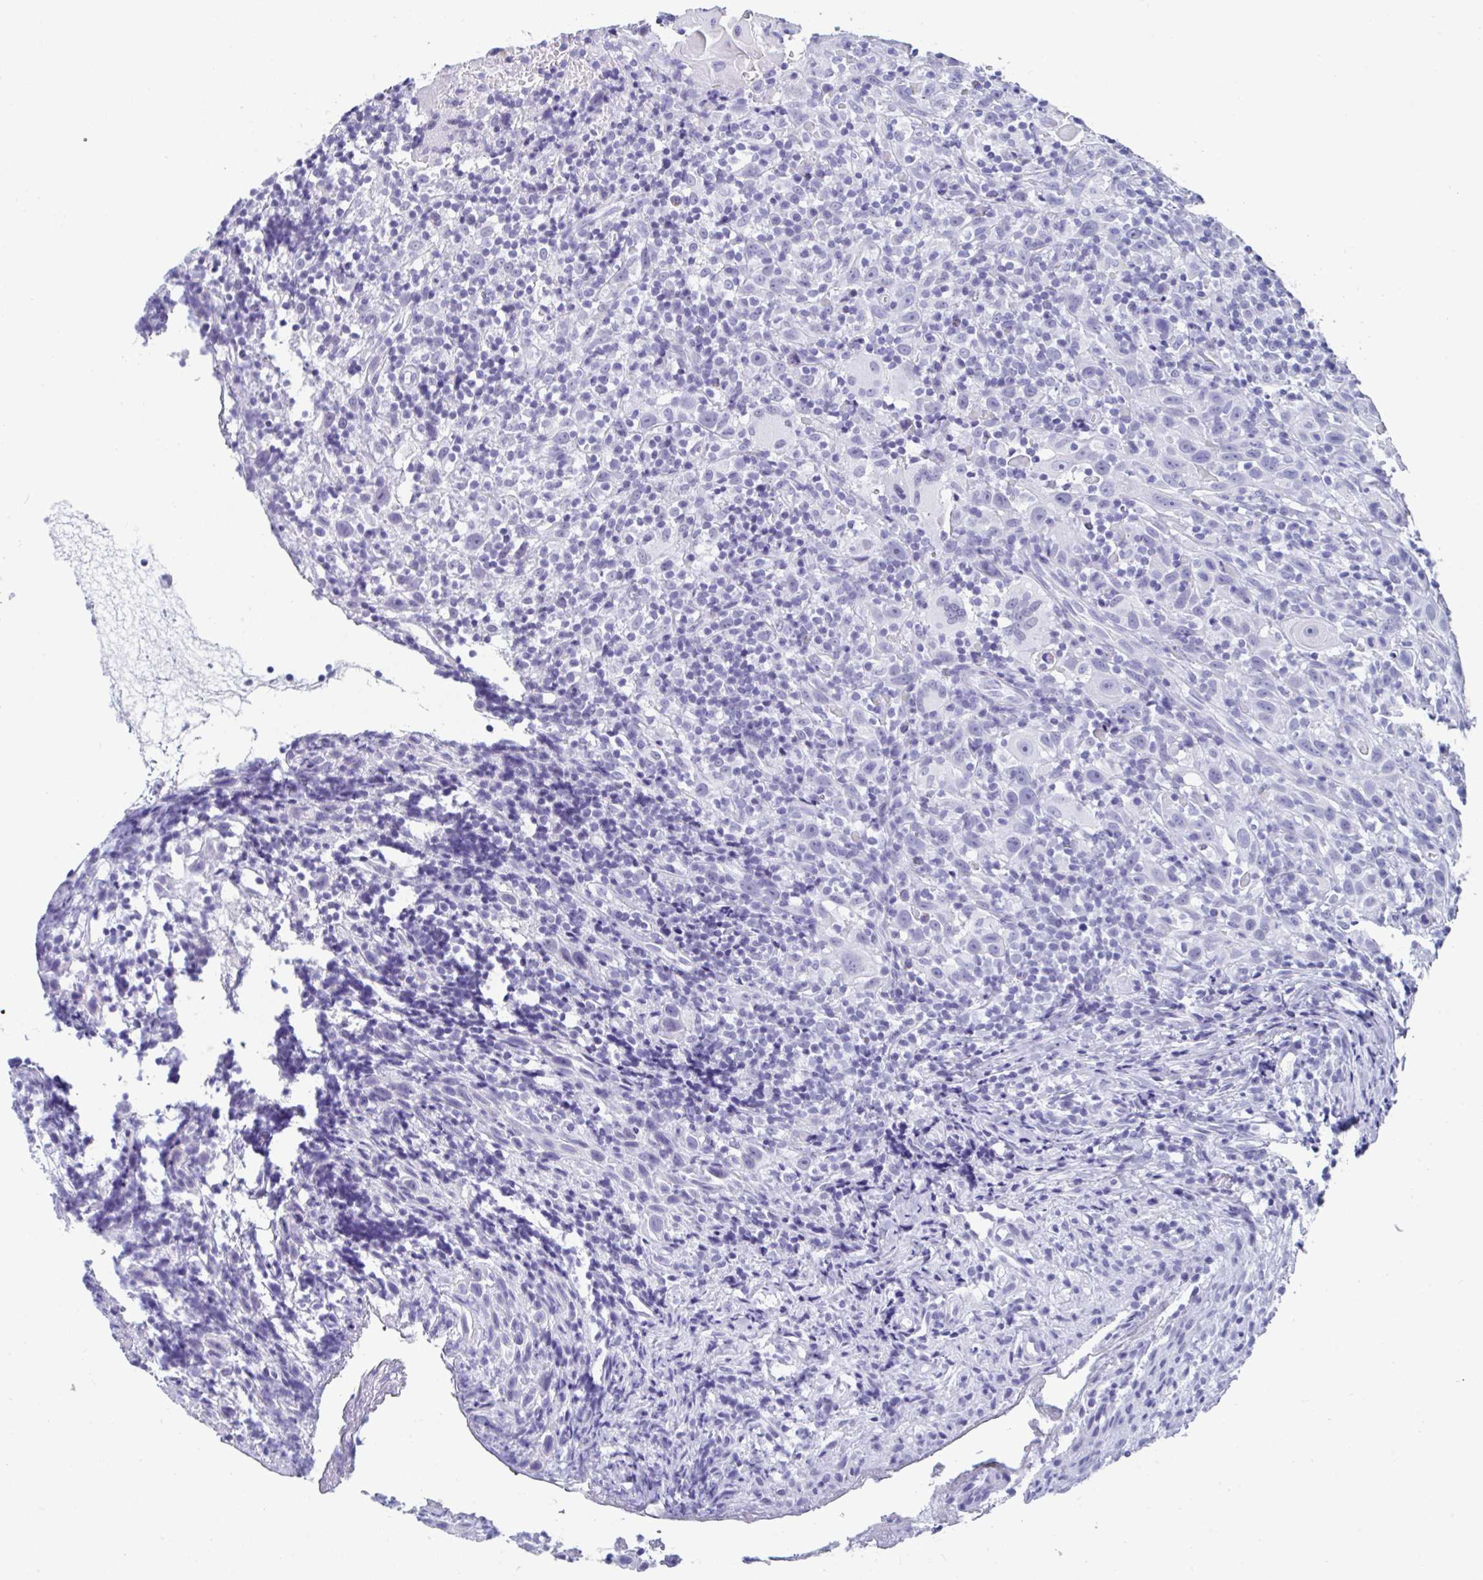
{"staining": {"intensity": "negative", "quantity": "none", "location": "none"}, "tissue": "head and neck cancer", "cell_type": "Tumor cells", "image_type": "cancer", "snomed": [{"axis": "morphology", "description": "Squamous cell carcinoma, NOS"}, {"axis": "topography", "description": "Head-Neck"}], "caption": "Tumor cells show no significant positivity in squamous cell carcinoma (head and neck).", "gene": "GKN2", "patient": {"sex": "female", "age": 95}}